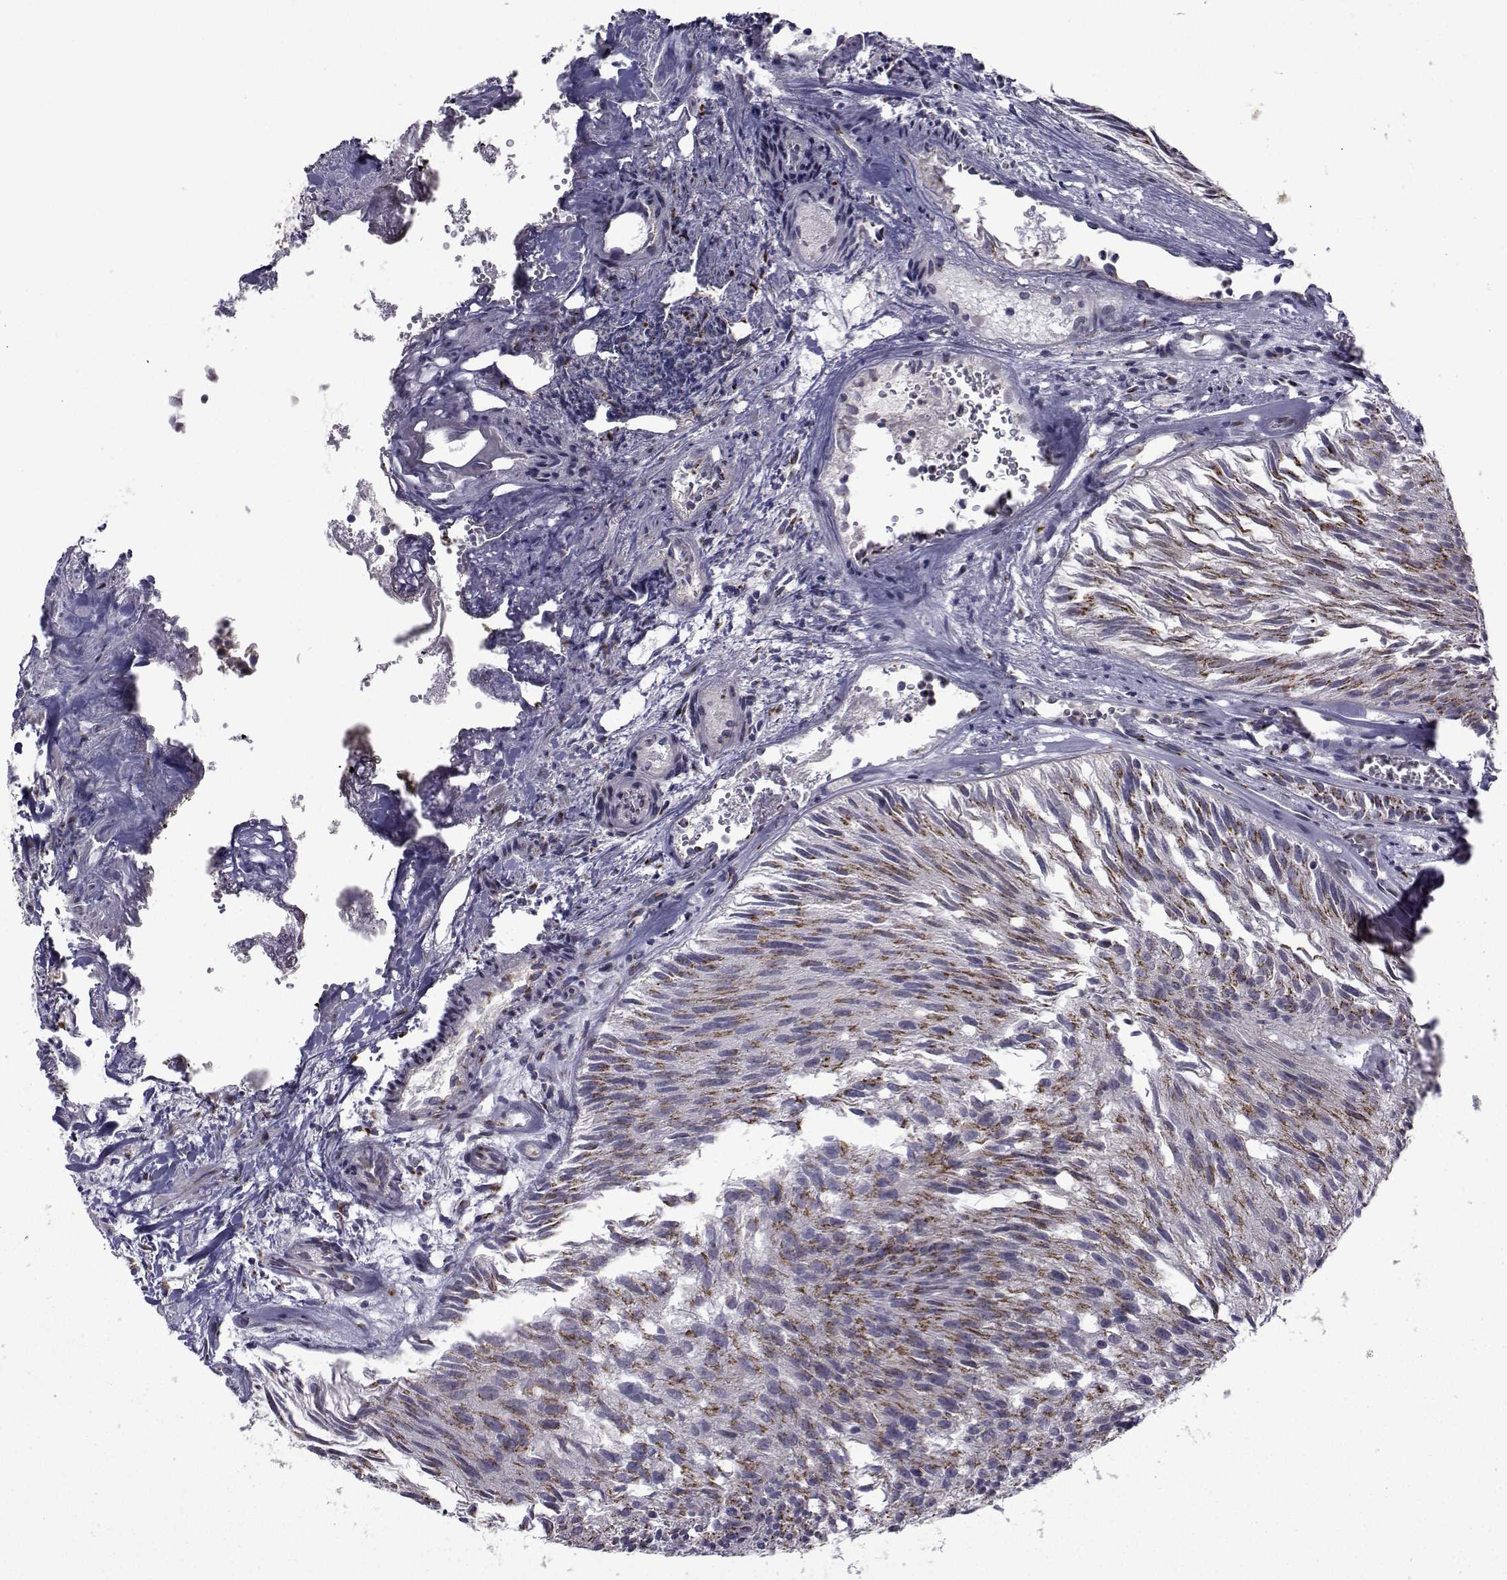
{"staining": {"intensity": "weak", "quantity": "25%-75%", "location": "cytoplasmic/membranous"}, "tissue": "urothelial cancer", "cell_type": "Tumor cells", "image_type": "cancer", "snomed": [{"axis": "morphology", "description": "Urothelial carcinoma, Low grade"}, {"axis": "topography", "description": "Urinary bladder"}], "caption": "Protein staining of urothelial carcinoma (low-grade) tissue displays weak cytoplasmic/membranous staining in approximately 25%-75% of tumor cells. (brown staining indicates protein expression, while blue staining denotes nuclei).", "gene": "ATP6V1C2", "patient": {"sex": "female", "age": 87}}